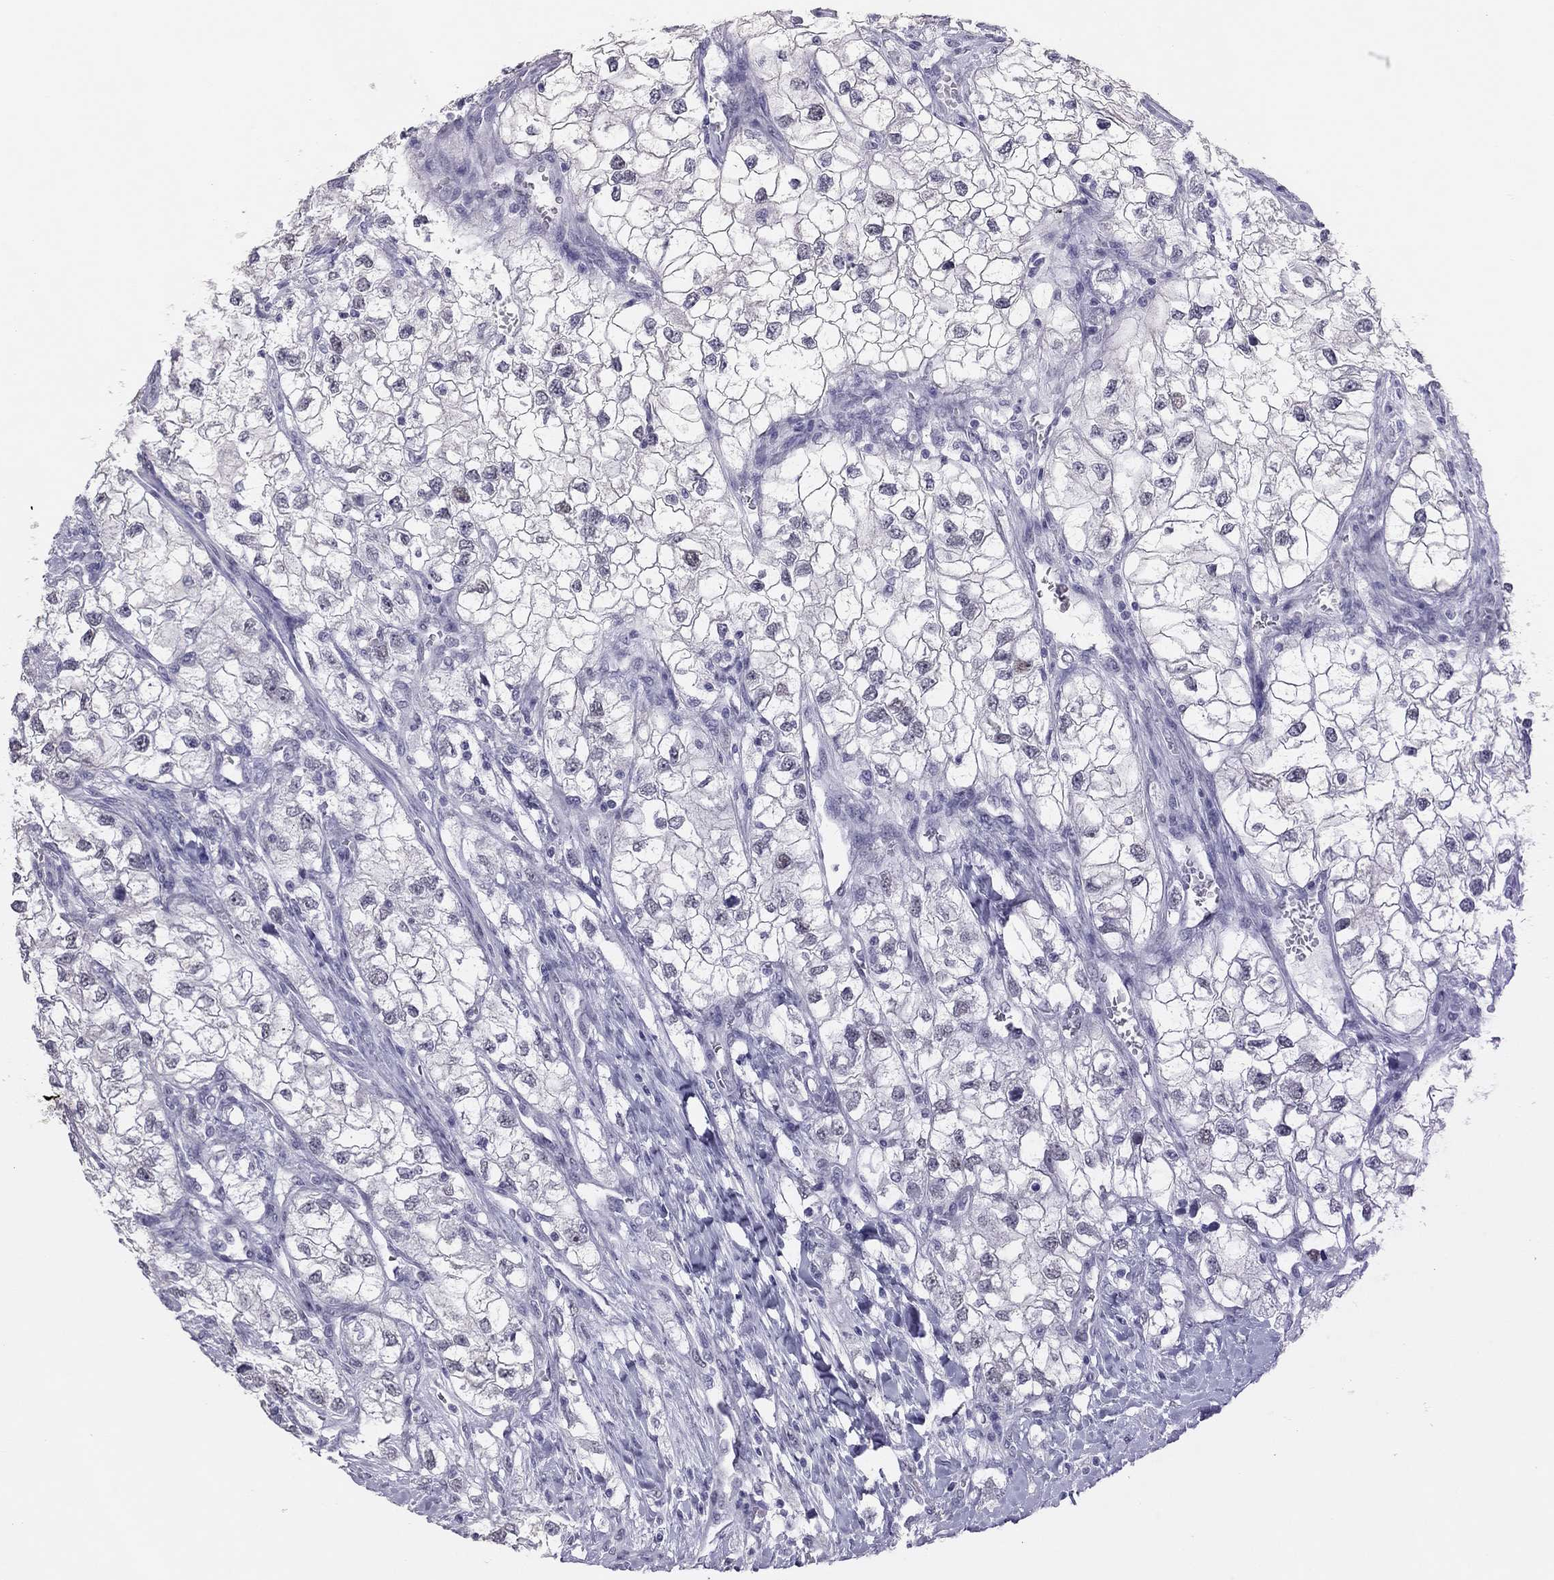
{"staining": {"intensity": "negative", "quantity": "none", "location": "none"}, "tissue": "renal cancer", "cell_type": "Tumor cells", "image_type": "cancer", "snomed": [{"axis": "morphology", "description": "Adenocarcinoma, NOS"}, {"axis": "topography", "description": "Kidney"}], "caption": "The histopathology image displays no staining of tumor cells in renal cancer (adenocarcinoma).", "gene": "PHOX2A", "patient": {"sex": "male", "age": 59}}